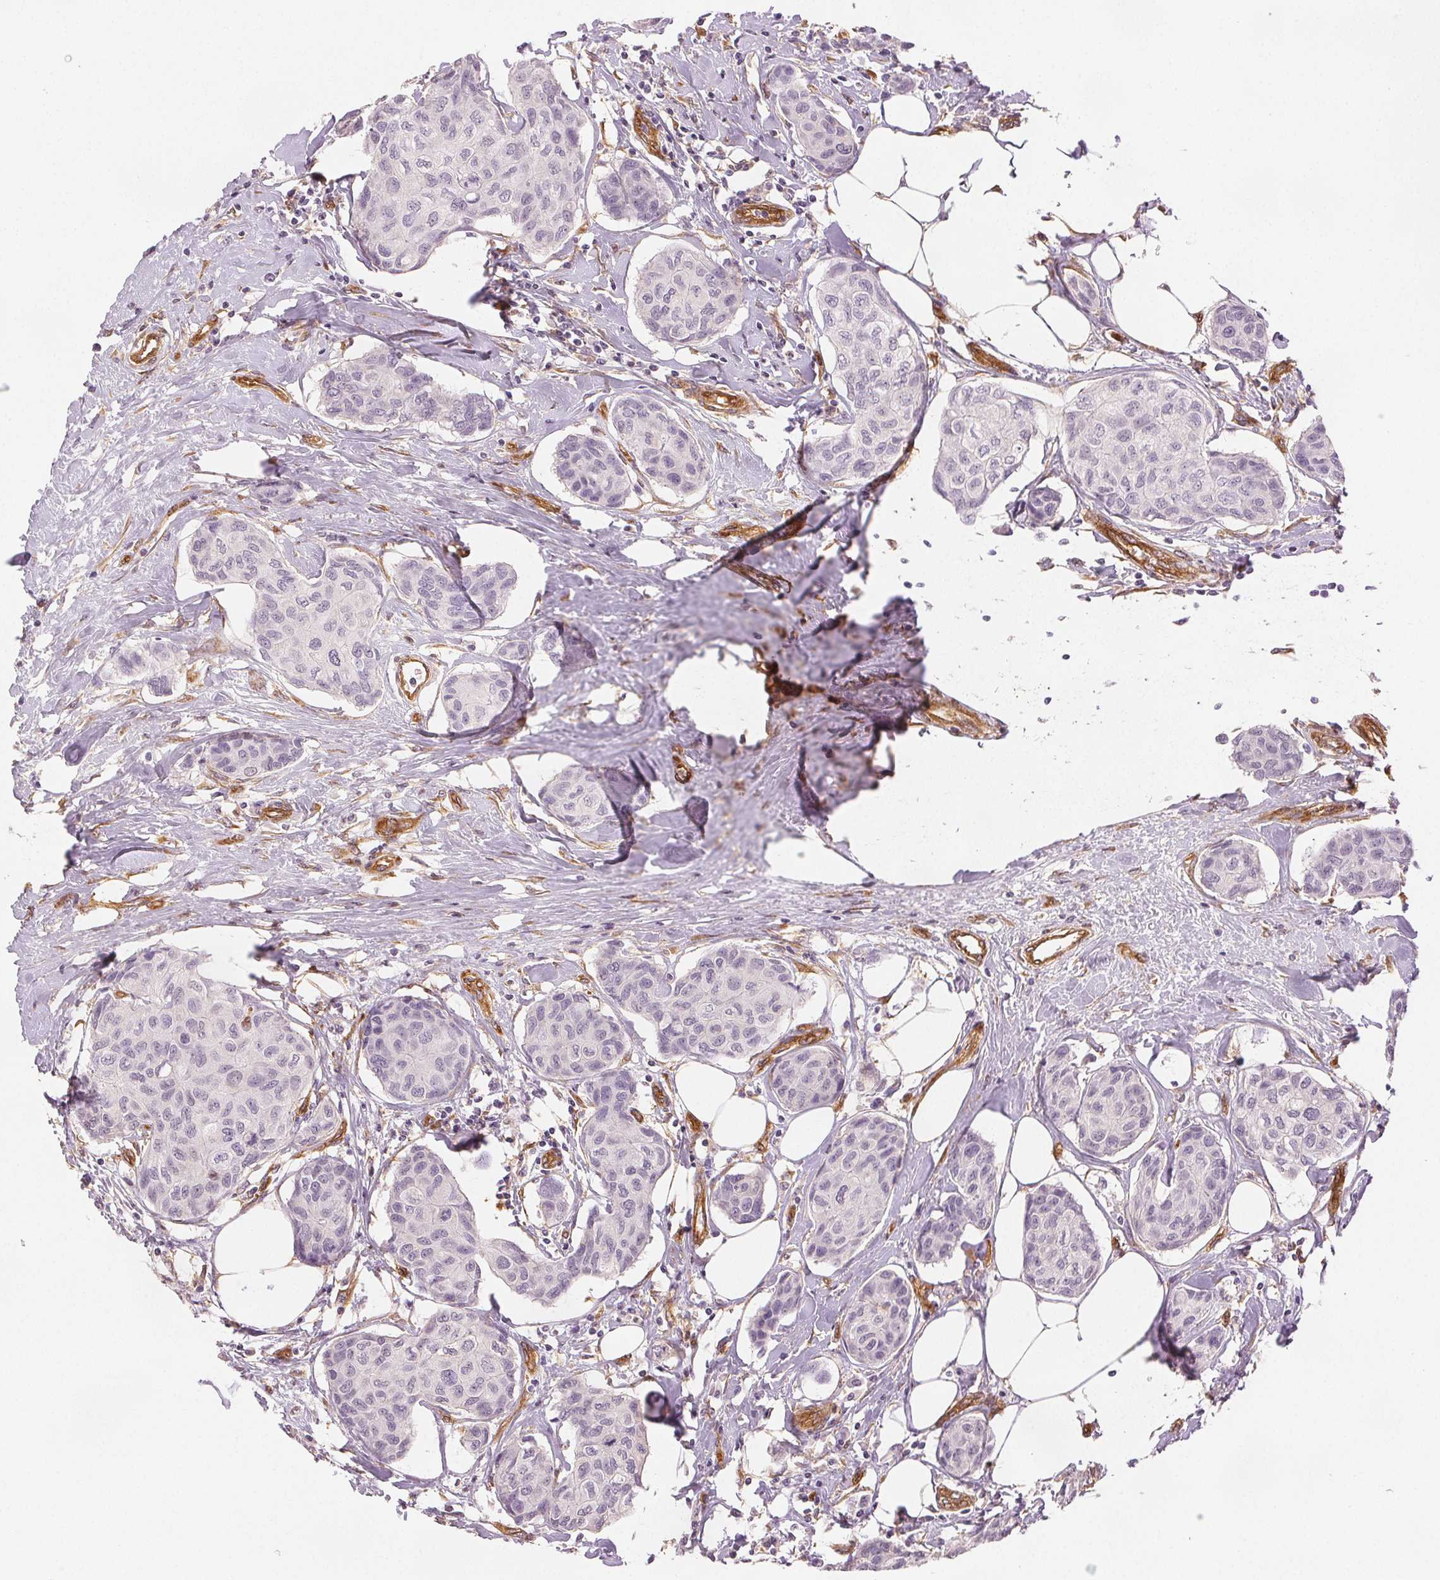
{"staining": {"intensity": "negative", "quantity": "none", "location": "none"}, "tissue": "breast cancer", "cell_type": "Tumor cells", "image_type": "cancer", "snomed": [{"axis": "morphology", "description": "Duct carcinoma"}, {"axis": "topography", "description": "Breast"}], "caption": "Immunohistochemistry (IHC) of breast intraductal carcinoma displays no staining in tumor cells.", "gene": "DIAPH2", "patient": {"sex": "female", "age": 80}}